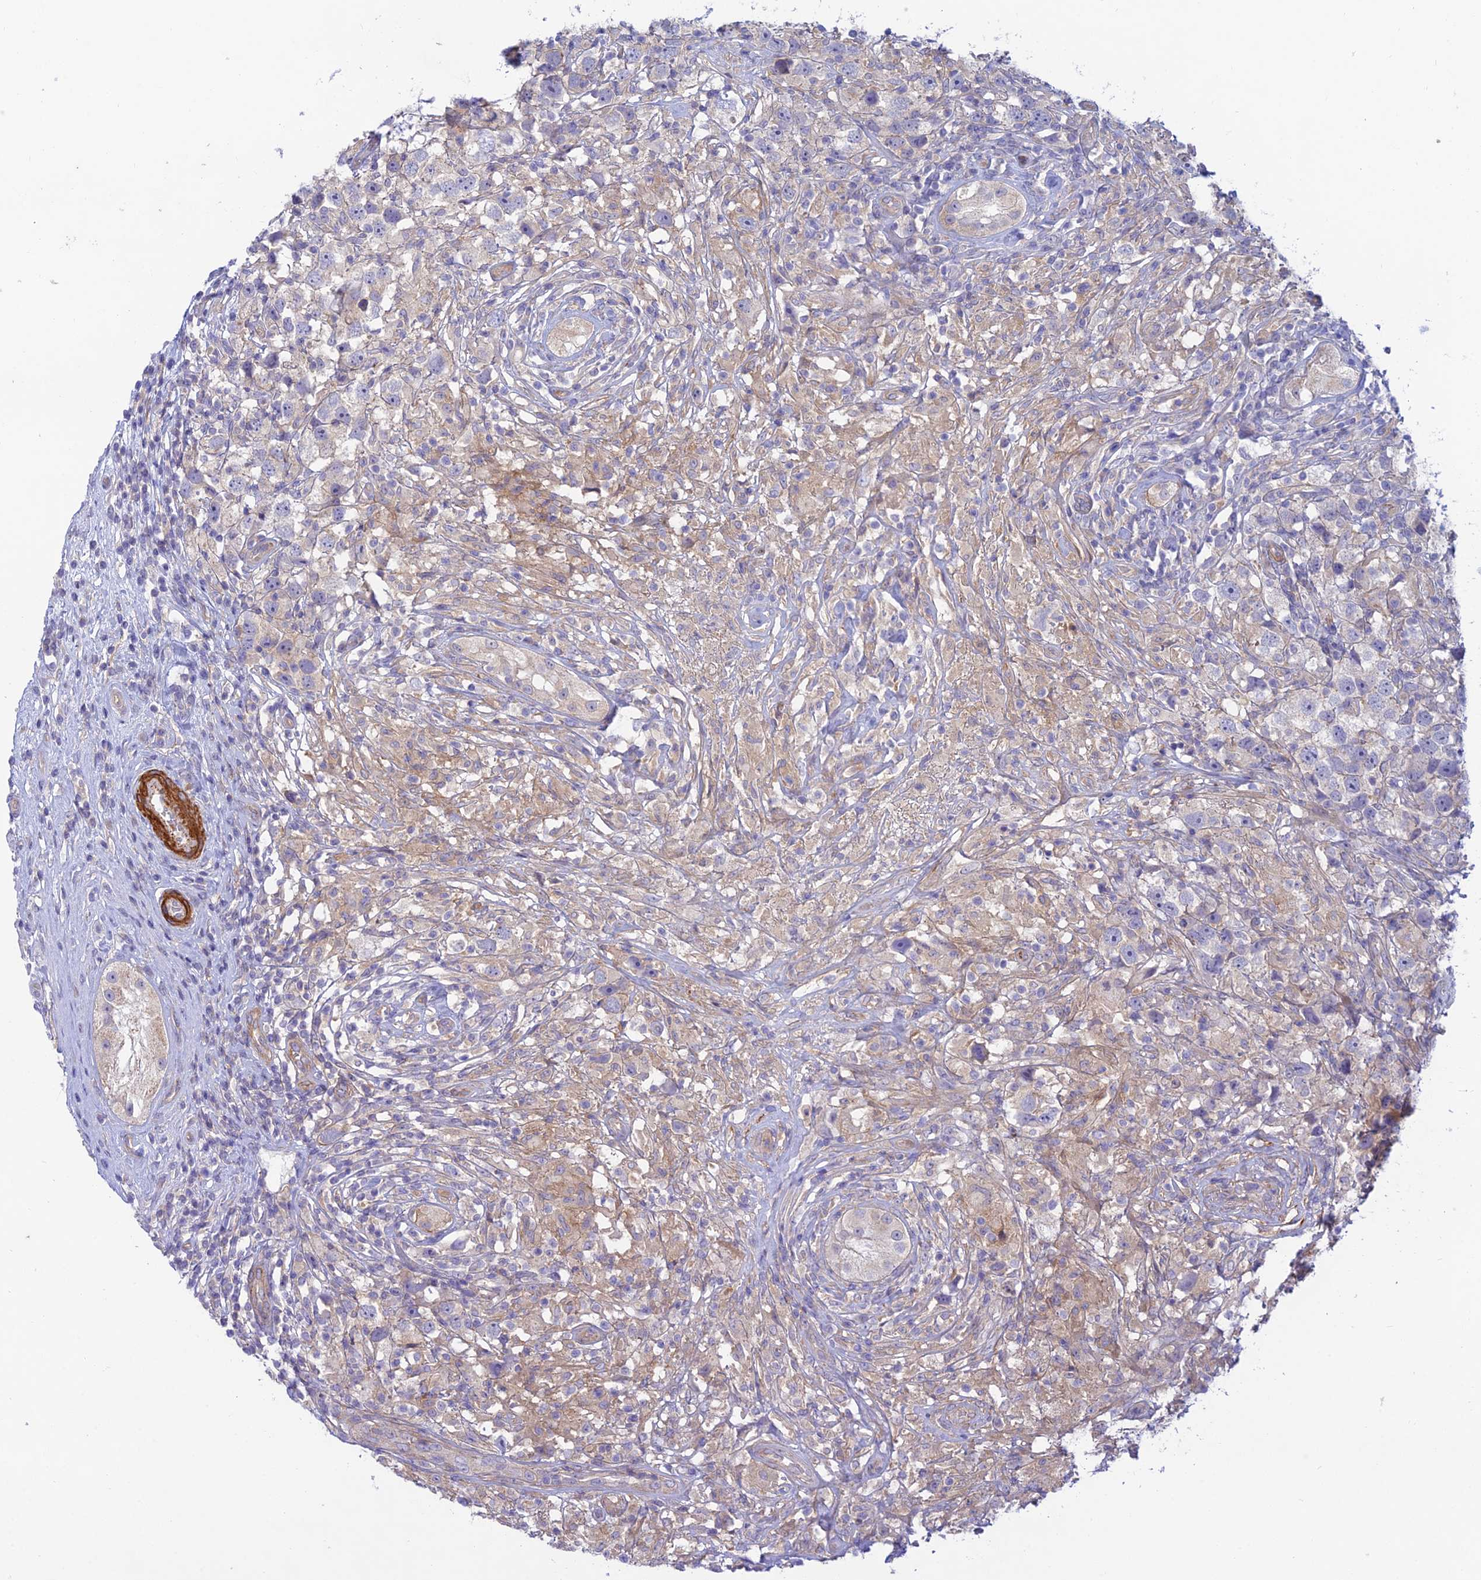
{"staining": {"intensity": "negative", "quantity": "none", "location": "none"}, "tissue": "testis cancer", "cell_type": "Tumor cells", "image_type": "cancer", "snomed": [{"axis": "morphology", "description": "Seminoma, NOS"}, {"axis": "topography", "description": "Testis"}], "caption": "DAB immunohistochemical staining of testis seminoma displays no significant positivity in tumor cells.", "gene": "FBXW4", "patient": {"sex": "male", "age": 49}}